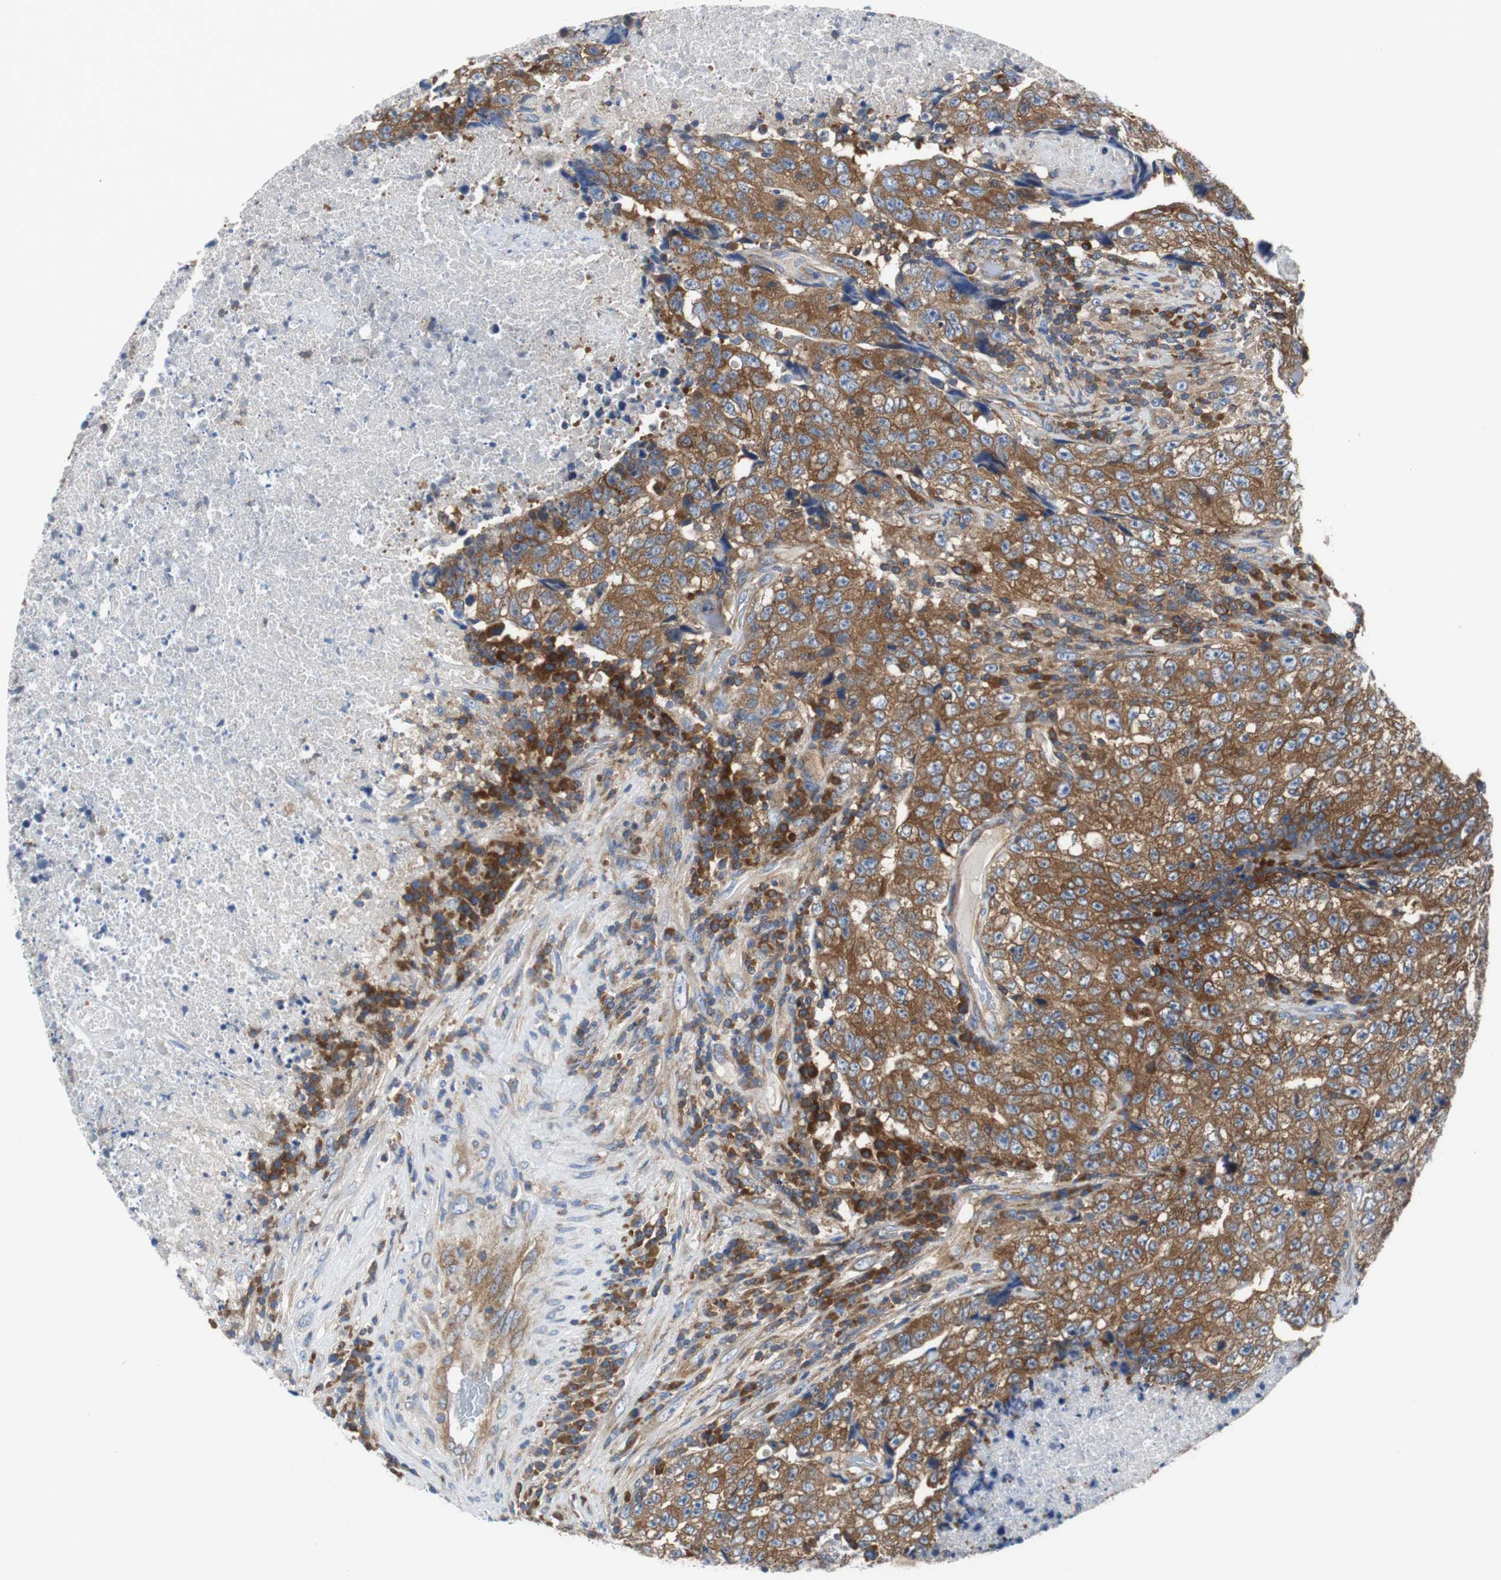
{"staining": {"intensity": "strong", "quantity": ">75%", "location": "cytoplasmic/membranous"}, "tissue": "testis cancer", "cell_type": "Tumor cells", "image_type": "cancer", "snomed": [{"axis": "morphology", "description": "Necrosis, NOS"}, {"axis": "morphology", "description": "Carcinoma, Embryonal, NOS"}, {"axis": "topography", "description": "Testis"}], "caption": "Strong cytoplasmic/membranous positivity for a protein is appreciated in approximately >75% of tumor cells of testis cancer (embryonal carcinoma) using immunohistochemistry.", "gene": "BRAF", "patient": {"sex": "male", "age": 19}}